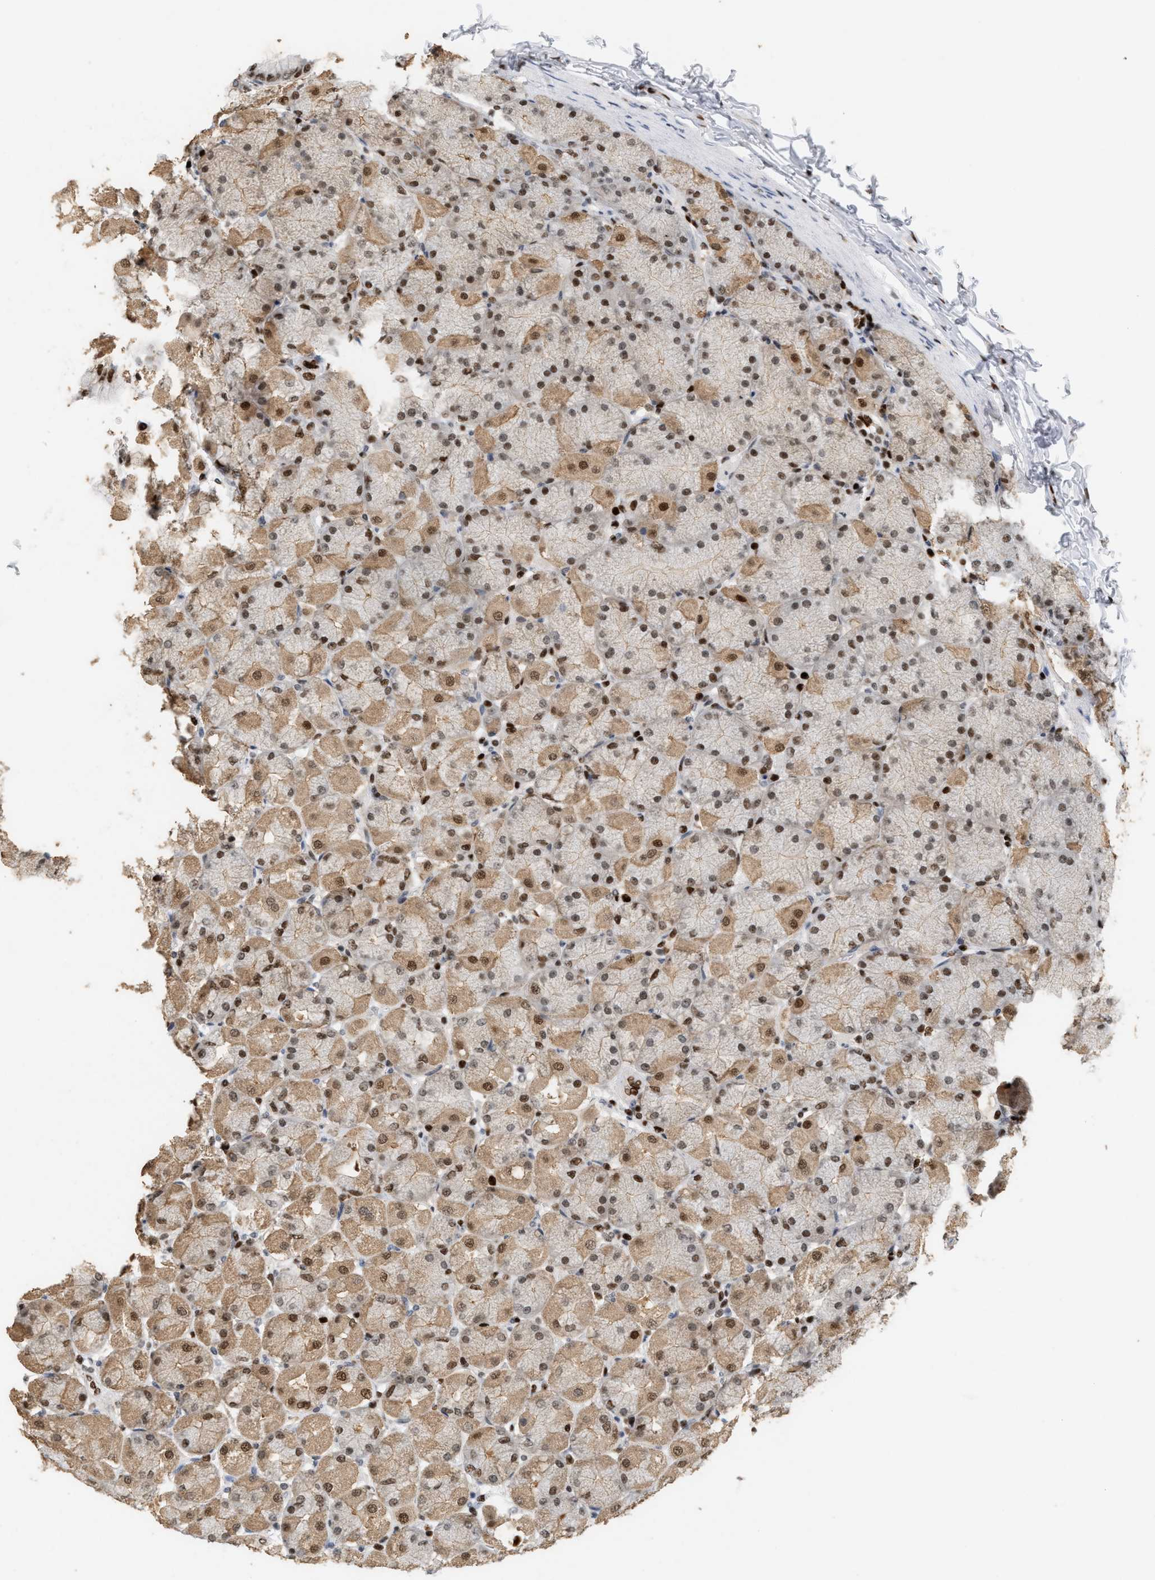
{"staining": {"intensity": "moderate", "quantity": ">75%", "location": "cytoplasmic/membranous,nuclear"}, "tissue": "stomach", "cell_type": "Glandular cells", "image_type": "normal", "snomed": [{"axis": "morphology", "description": "Normal tissue, NOS"}, {"axis": "topography", "description": "Stomach, upper"}], "caption": "High-power microscopy captured an IHC image of normal stomach, revealing moderate cytoplasmic/membranous,nuclear positivity in approximately >75% of glandular cells. The protein is shown in brown color, while the nuclei are stained blue.", "gene": "C17orf49", "patient": {"sex": "female", "age": 56}}